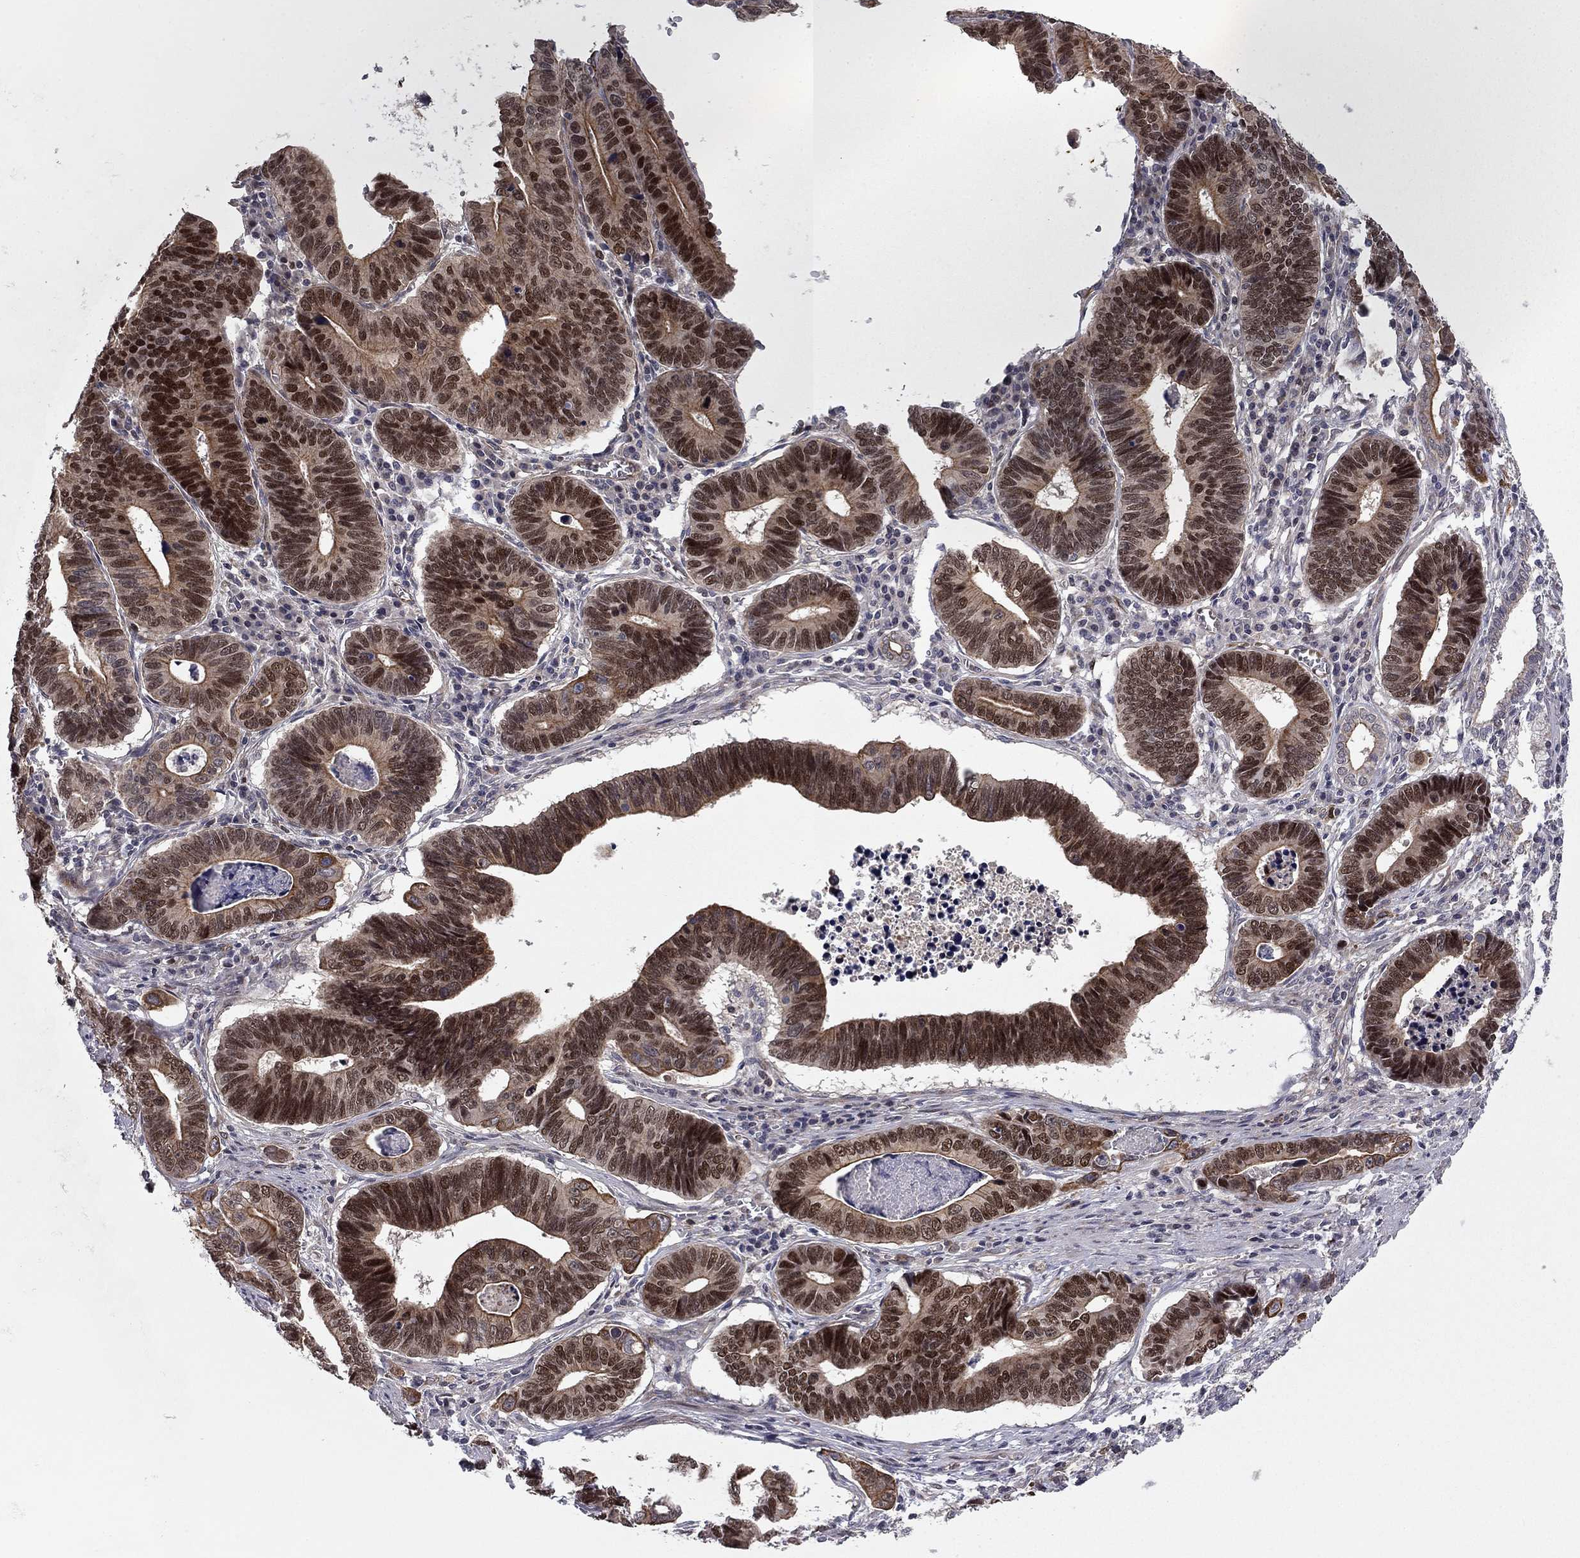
{"staining": {"intensity": "strong", "quantity": "25%-75%", "location": "cytoplasmic/membranous,nuclear"}, "tissue": "stomach cancer", "cell_type": "Tumor cells", "image_type": "cancer", "snomed": [{"axis": "morphology", "description": "Adenocarcinoma, NOS"}, {"axis": "topography", "description": "Stomach"}], "caption": "Protein expression analysis of human adenocarcinoma (stomach) reveals strong cytoplasmic/membranous and nuclear positivity in approximately 25%-75% of tumor cells.", "gene": "BCL11A", "patient": {"sex": "male", "age": 84}}